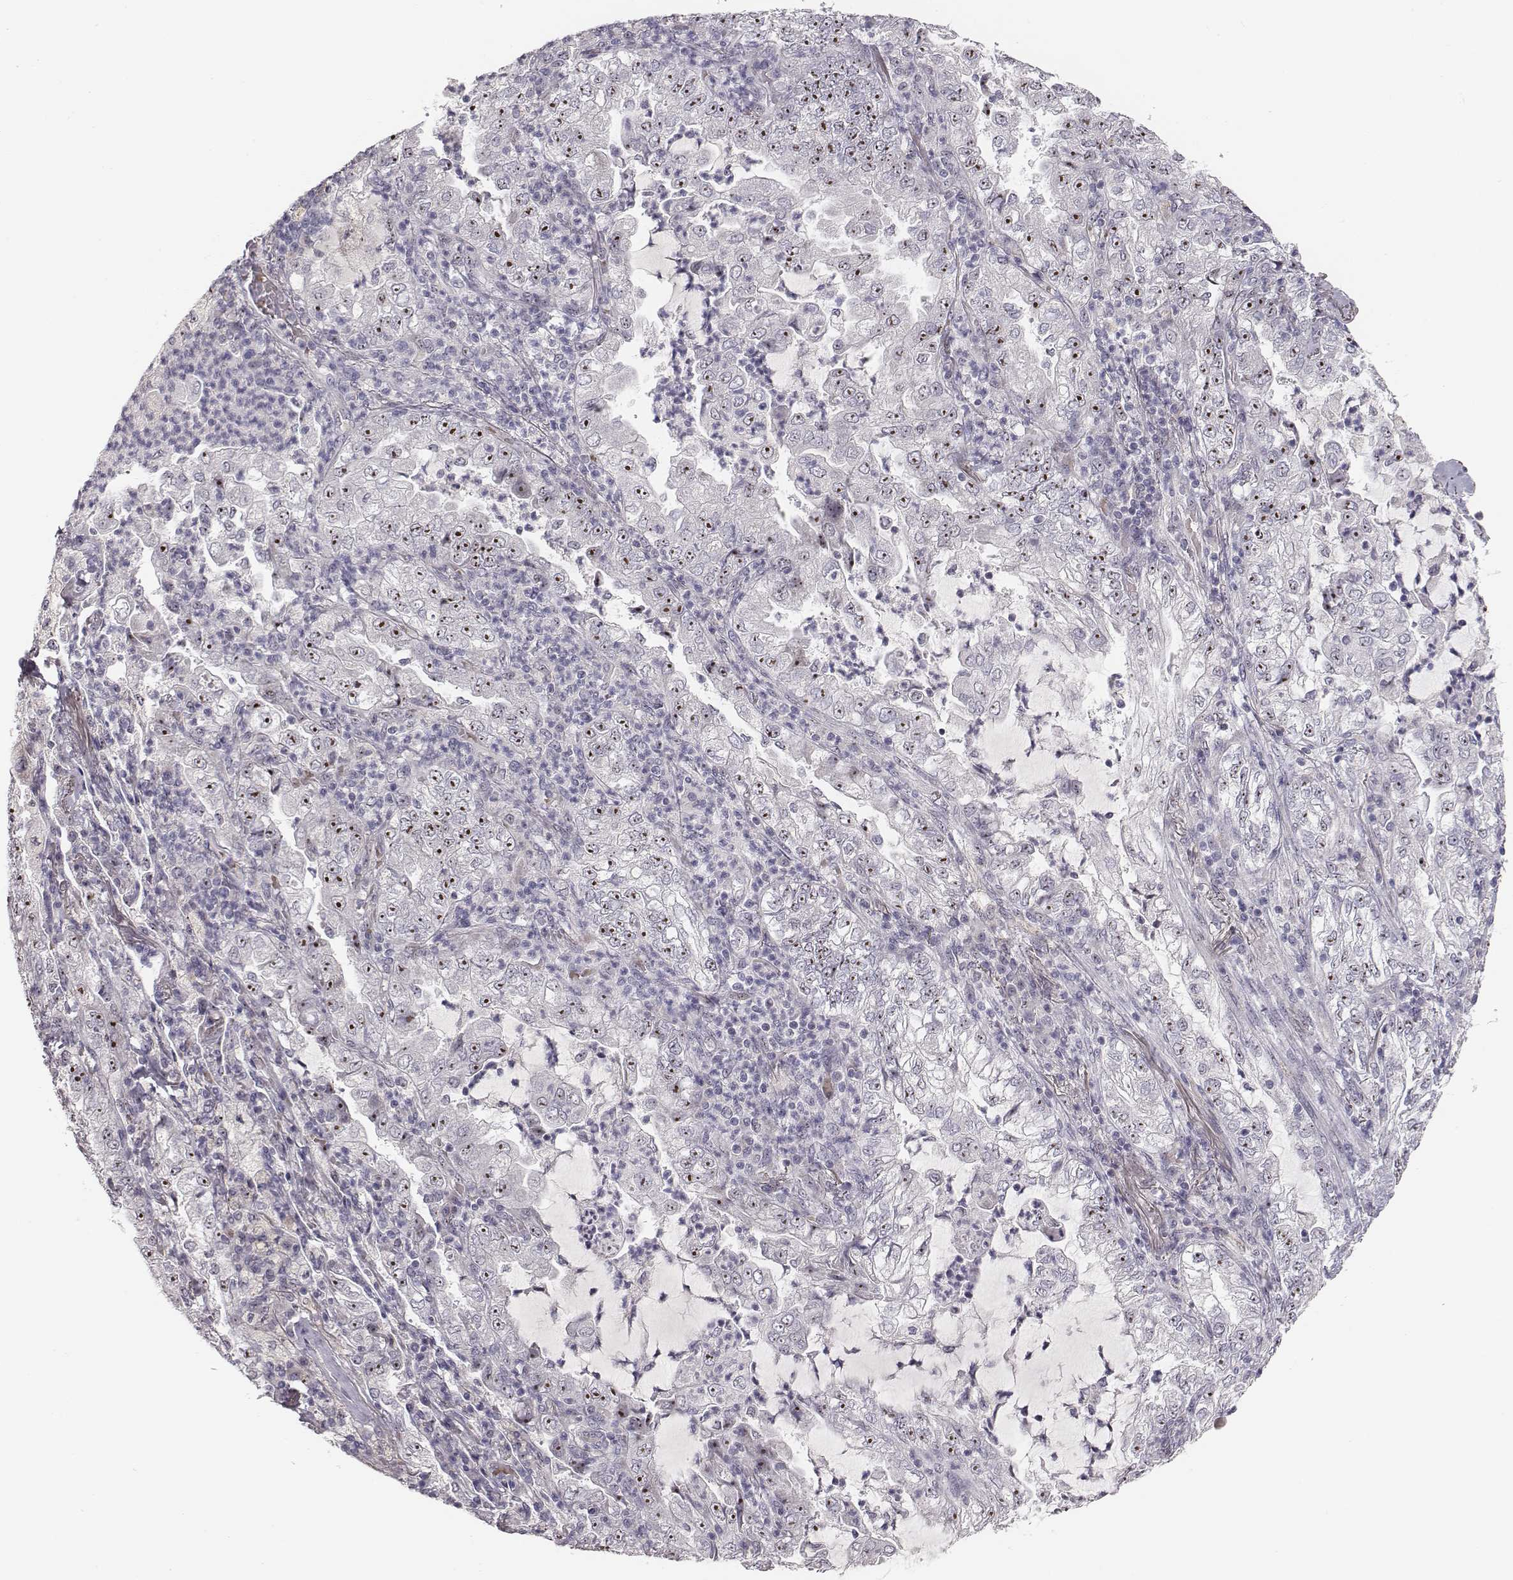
{"staining": {"intensity": "strong", "quantity": ">75%", "location": "nuclear"}, "tissue": "lung cancer", "cell_type": "Tumor cells", "image_type": "cancer", "snomed": [{"axis": "morphology", "description": "Adenocarcinoma, NOS"}, {"axis": "topography", "description": "Lung"}], "caption": "A brown stain labels strong nuclear expression of a protein in human adenocarcinoma (lung) tumor cells.", "gene": "NIFK", "patient": {"sex": "female", "age": 73}}